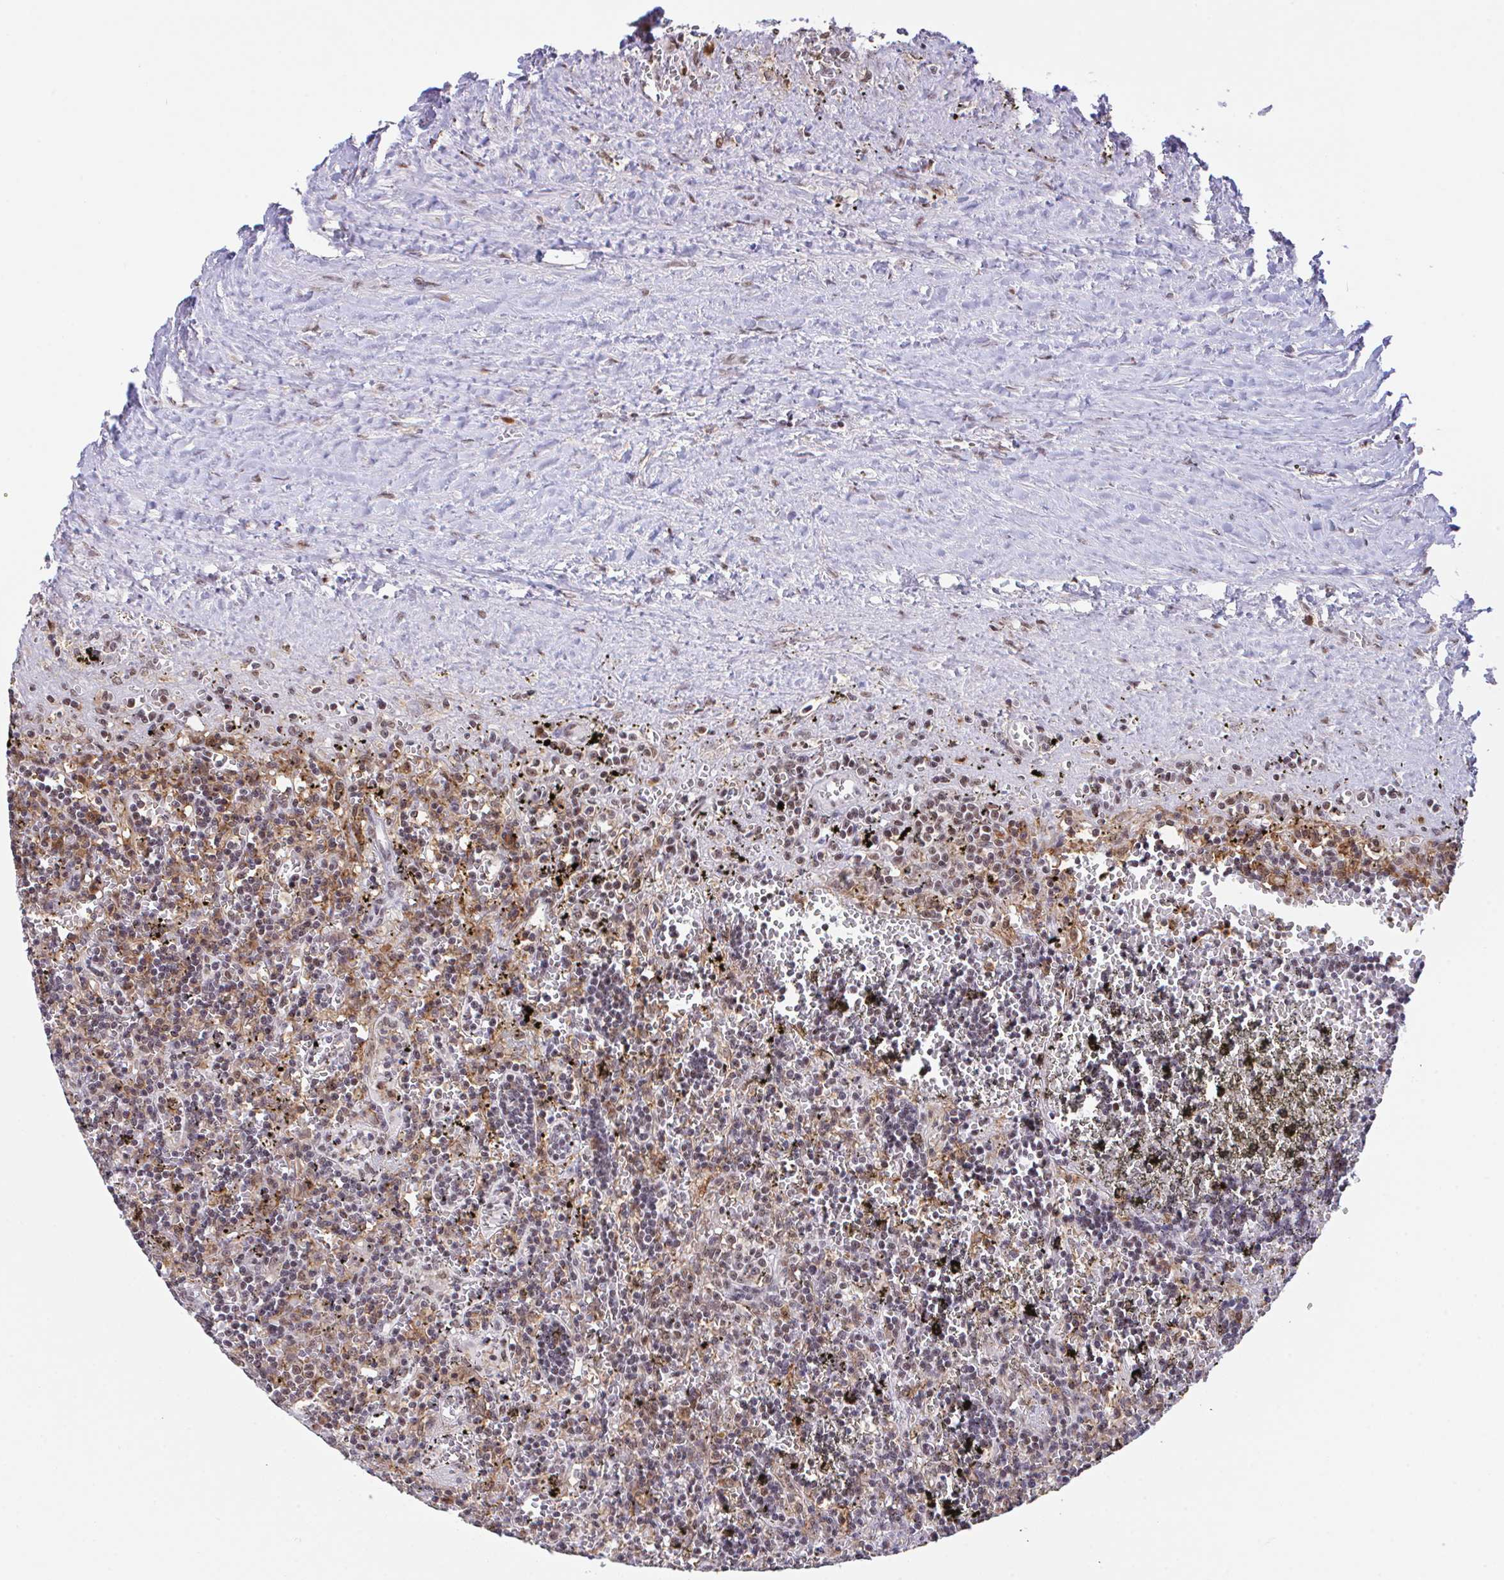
{"staining": {"intensity": "weak", "quantity": "25%-75%", "location": "nuclear"}, "tissue": "lymphoma", "cell_type": "Tumor cells", "image_type": "cancer", "snomed": [{"axis": "morphology", "description": "Malignant lymphoma, non-Hodgkin's type, Low grade"}, {"axis": "topography", "description": "Spleen"}], "caption": "This histopathology image exhibits IHC staining of human lymphoma, with low weak nuclear expression in approximately 25%-75% of tumor cells.", "gene": "OR6K3", "patient": {"sex": "male", "age": 60}}